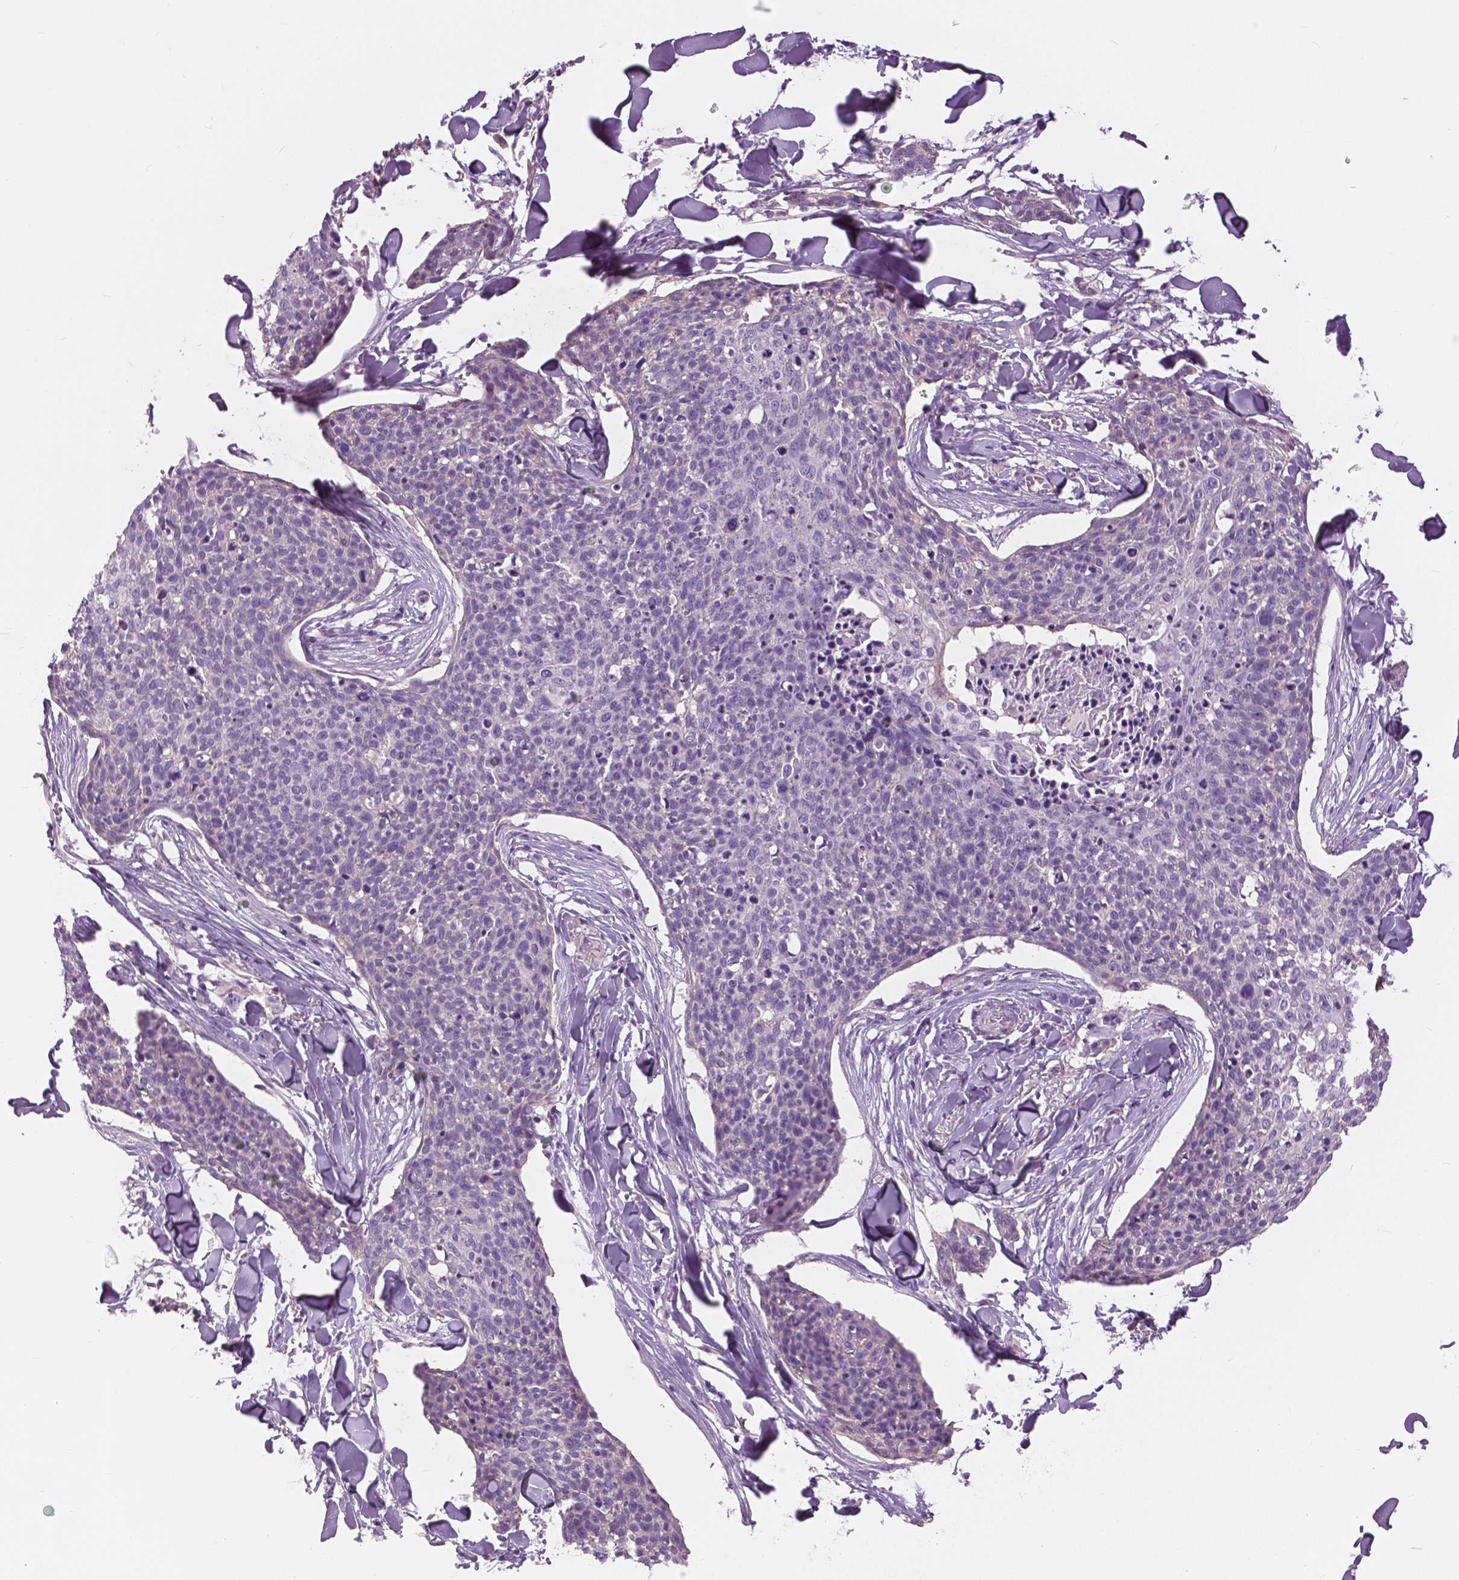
{"staining": {"intensity": "negative", "quantity": "none", "location": "none"}, "tissue": "skin cancer", "cell_type": "Tumor cells", "image_type": "cancer", "snomed": [{"axis": "morphology", "description": "Squamous cell carcinoma, NOS"}, {"axis": "topography", "description": "Skin"}, {"axis": "topography", "description": "Vulva"}], "caption": "The micrograph exhibits no significant expression in tumor cells of skin squamous cell carcinoma. (DAB immunohistochemistry (IHC) with hematoxylin counter stain).", "gene": "SERPINI1", "patient": {"sex": "female", "age": 75}}